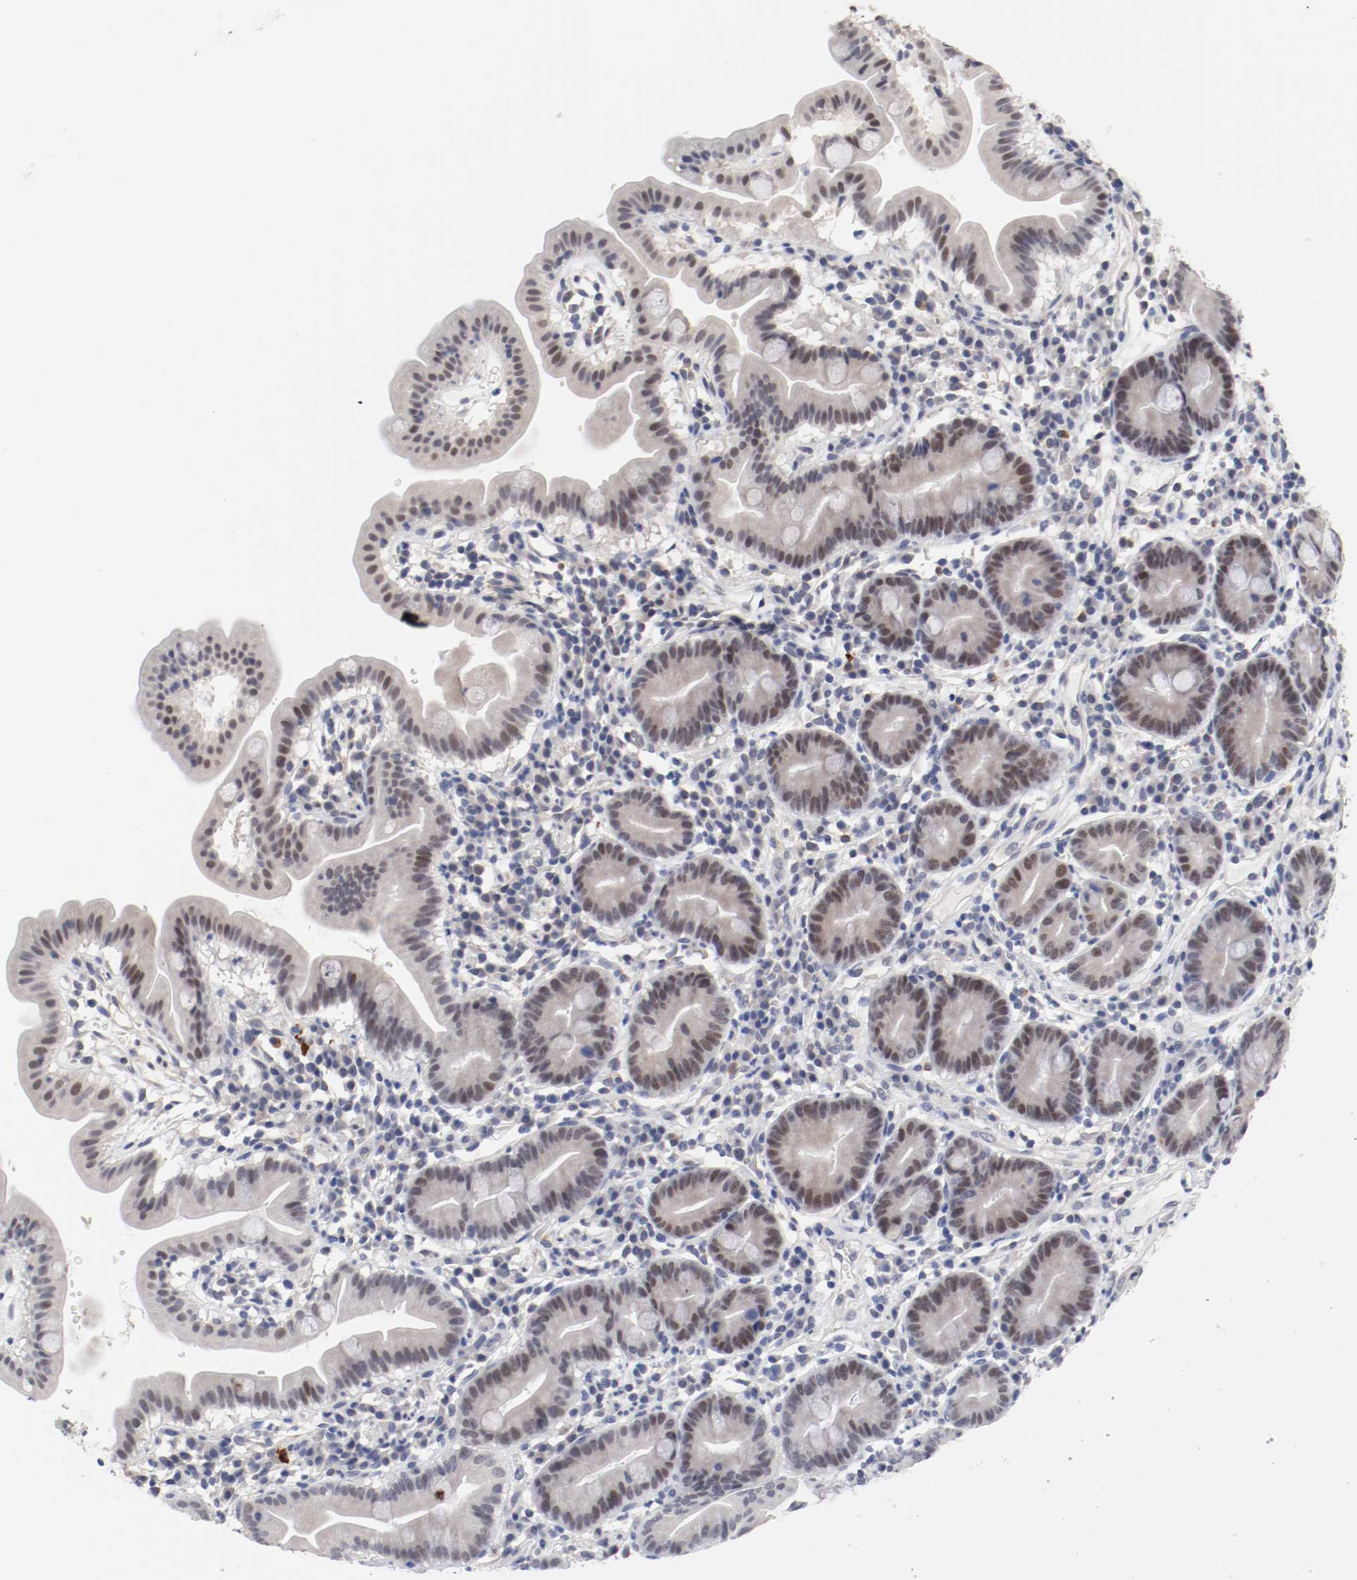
{"staining": {"intensity": "weak", "quantity": "<25%", "location": "nuclear"}, "tissue": "duodenum", "cell_type": "Glandular cells", "image_type": "normal", "snomed": [{"axis": "morphology", "description": "Normal tissue, NOS"}, {"axis": "topography", "description": "Duodenum"}], "caption": "DAB (3,3'-diaminobenzidine) immunohistochemical staining of unremarkable human duodenum reveals no significant expression in glandular cells.", "gene": "ANKLE2", "patient": {"sex": "male", "age": 50}}